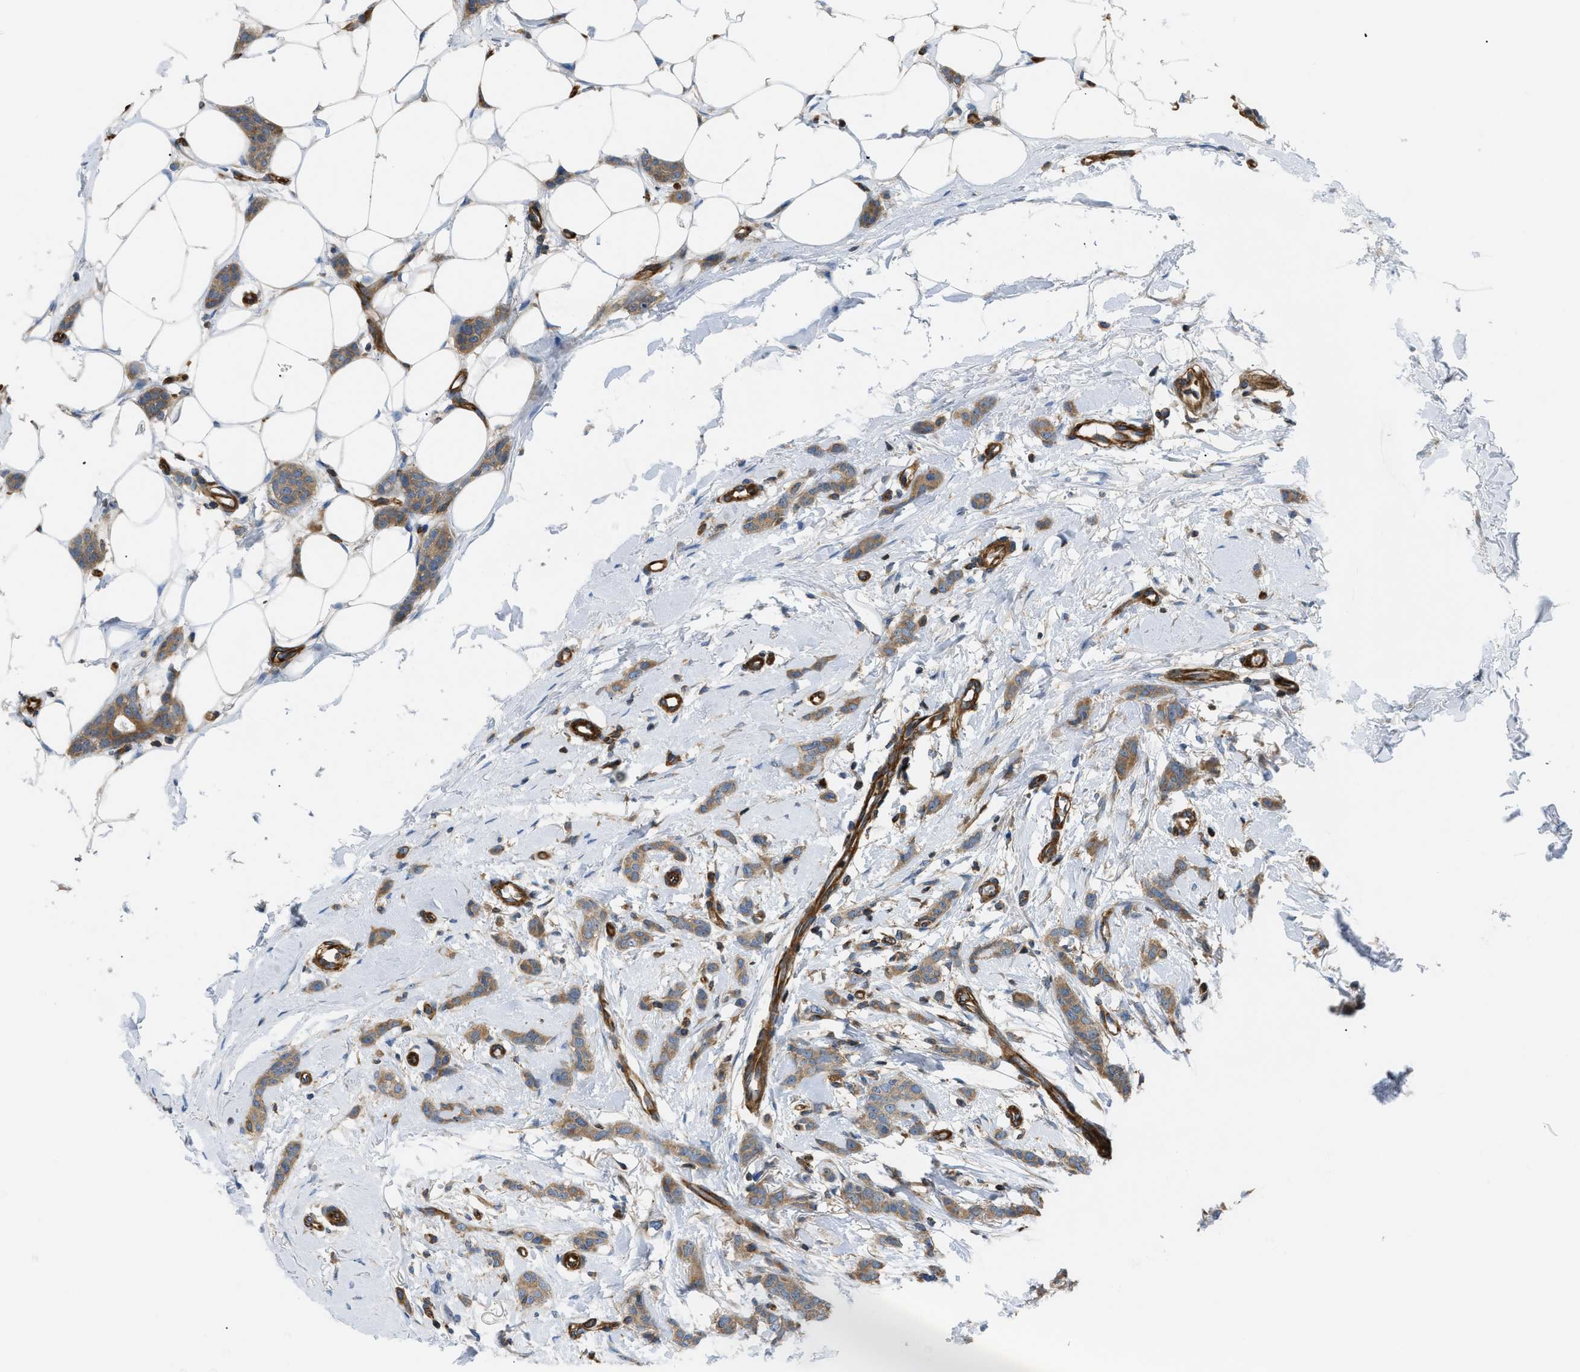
{"staining": {"intensity": "moderate", "quantity": ">75%", "location": "cytoplasmic/membranous"}, "tissue": "breast cancer", "cell_type": "Tumor cells", "image_type": "cancer", "snomed": [{"axis": "morphology", "description": "Lobular carcinoma"}, {"axis": "topography", "description": "Skin"}, {"axis": "topography", "description": "Breast"}], "caption": "Brown immunohistochemical staining in human lobular carcinoma (breast) demonstrates moderate cytoplasmic/membranous positivity in about >75% of tumor cells. Nuclei are stained in blue.", "gene": "ATP2A3", "patient": {"sex": "female", "age": 46}}